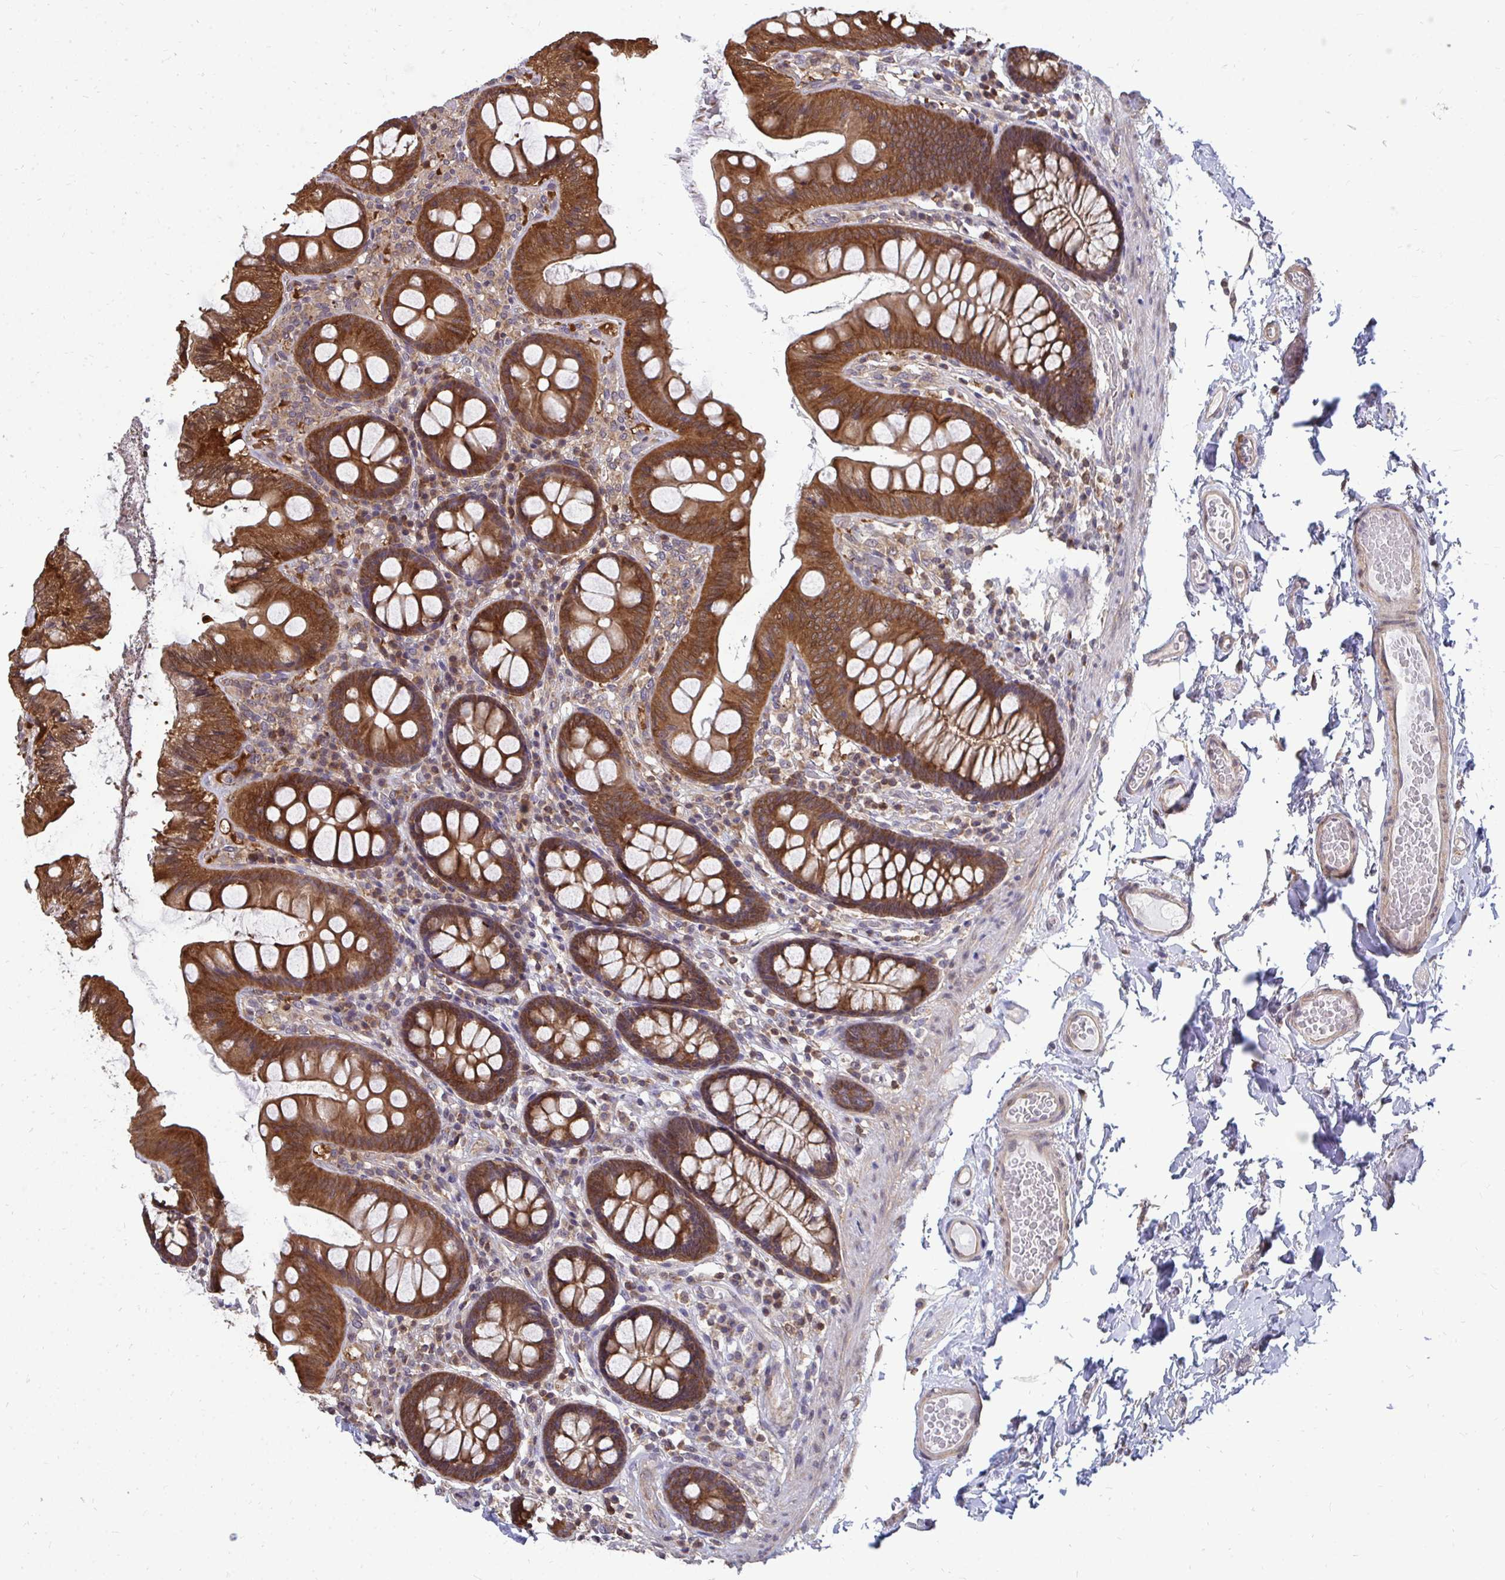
{"staining": {"intensity": "weak", "quantity": "25%-75%", "location": "cytoplasmic/membranous"}, "tissue": "colon", "cell_type": "Endothelial cells", "image_type": "normal", "snomed": [{"axis": "morphology", "description": "Normal tissue, NOS"}, {"axis": "topography", "description": "Colon"}], "caption": "Immunohistochemistry (DAB (3,3'-diaminobenzidine)) staining of unremarkable human colon shows weak cytoplasmic/membranous protein expression in approximately 25%-75% of endothelial cells. Using DAB (brown) and hematoxylin (blue) stains, captured at high magnification using brightfield microscopy.", "gene": "DNAJA2", "patient": {"sex": "male", "age": 84}}